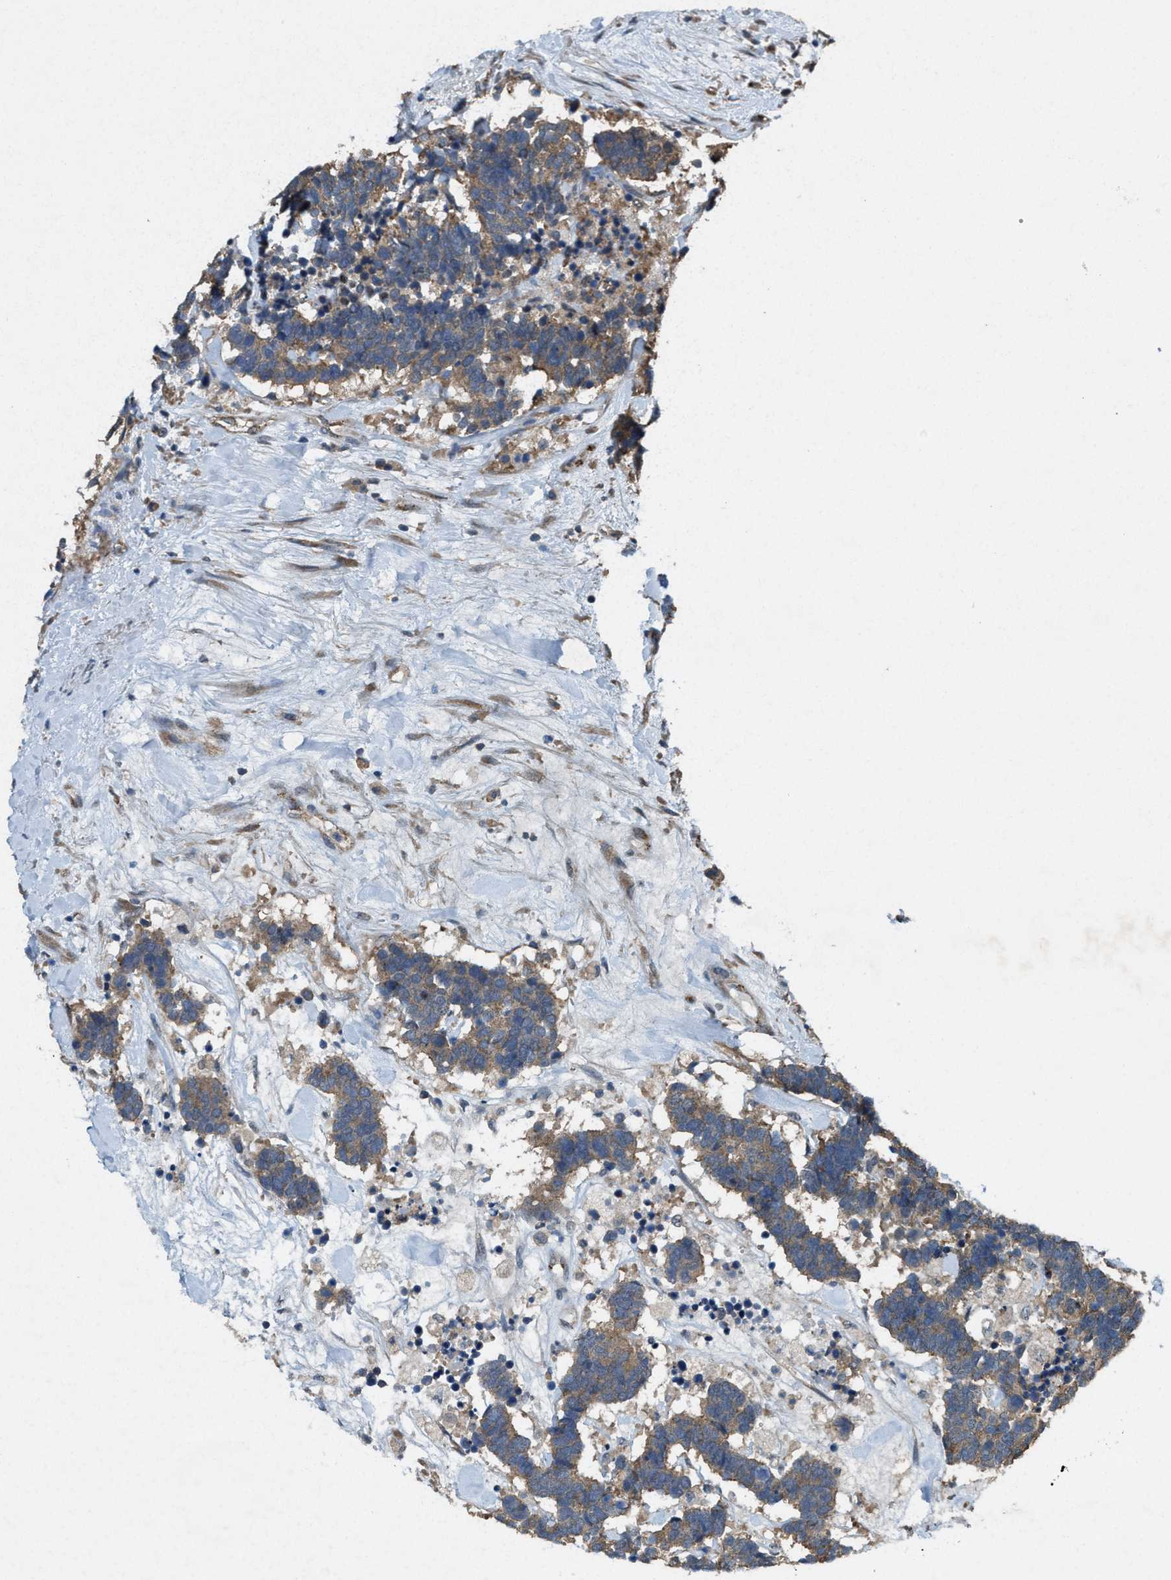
{"staining": {"intensity": "moderate", "quantity": ">75%", "location": "cytoplasmic/membranous"}, "tissue": "carcinoid", "cell_type": "Tumor cells", "image_type": "cancer", "snomed": [{"axis": "morphology", "description": "Carcinoma, NOS"}, {"axis": "morphology", "description": "Carcinoid, malignant, NOS"}, {"axis": "topography", "description": "Urinary bladder"}], "caption": "IHC staining of carcinoid, which reveals medium levels of moderate cytoplasmic/membranous expression in about >75% of tumor cells indicating moderate cytoplasmic/membranous protein staining. The staining was performed using DAB (3,3'-diaminobenzidine) (brown) for protein detection and nuclei were counterstained in hematoxylin (blue).", "gene": "ARHGEF5", "patient": {"sex": "male", "age": 57}}